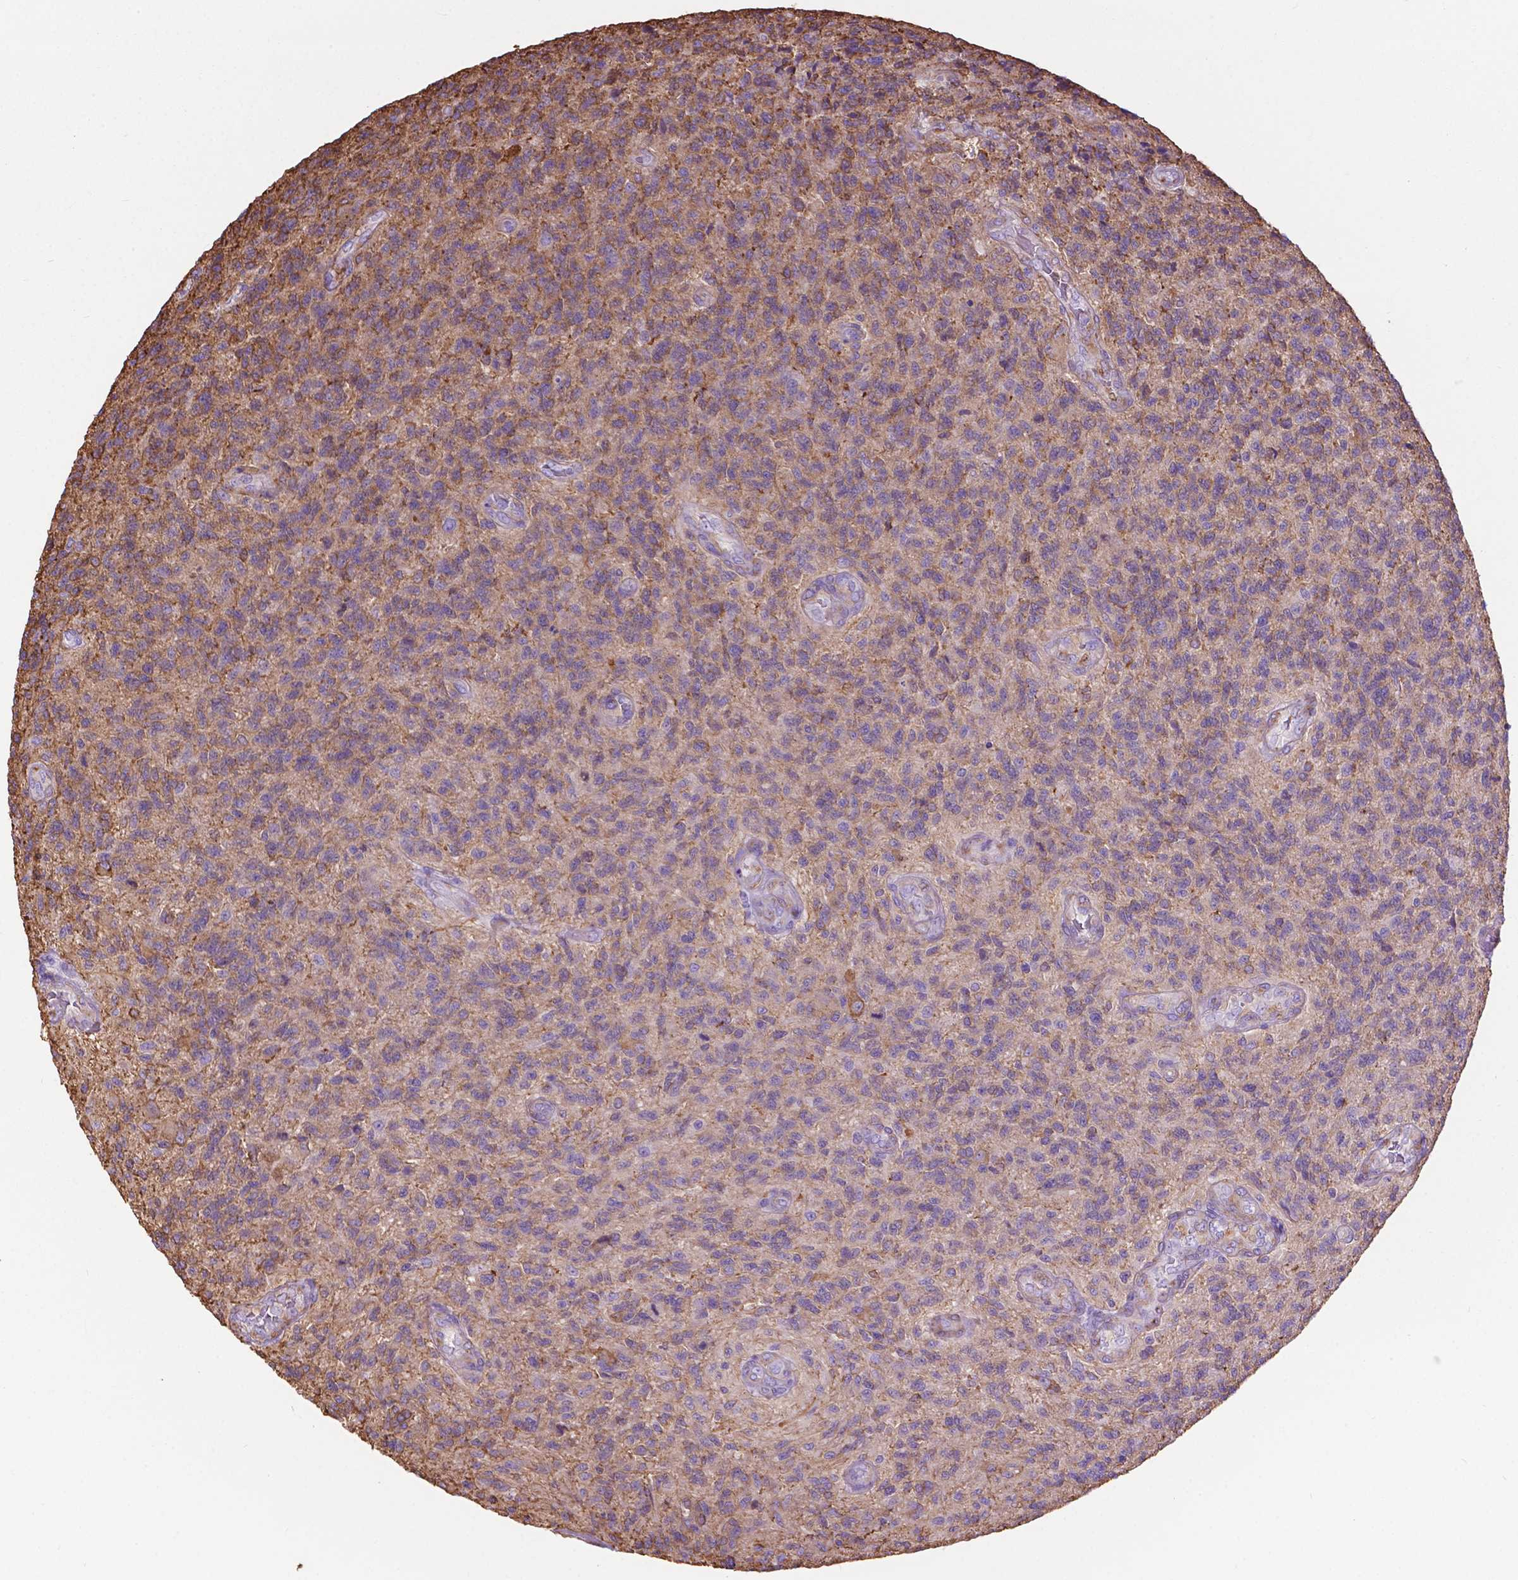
{"staining": {"intensity": "moderate", "quantity": ">75%", "location": "cytoplasmic/membranous"}, "tissue": "glioma", "cell_type": "Tumor cells", "image_type": "cancer", "snomed": [{"axis": "morphology", "description": "Glioma, malignant, High grade"}, {"axis": "topography", "description": "Brain"}], "caption": "High-grade glioma (malignant) stained with a brown dye displays moderate cytoplasmic/membranous positive staining in approximately >75% of tumor cells.", "gene": "PCDHA12", "patient": {"sex": "male", "age": 56}}